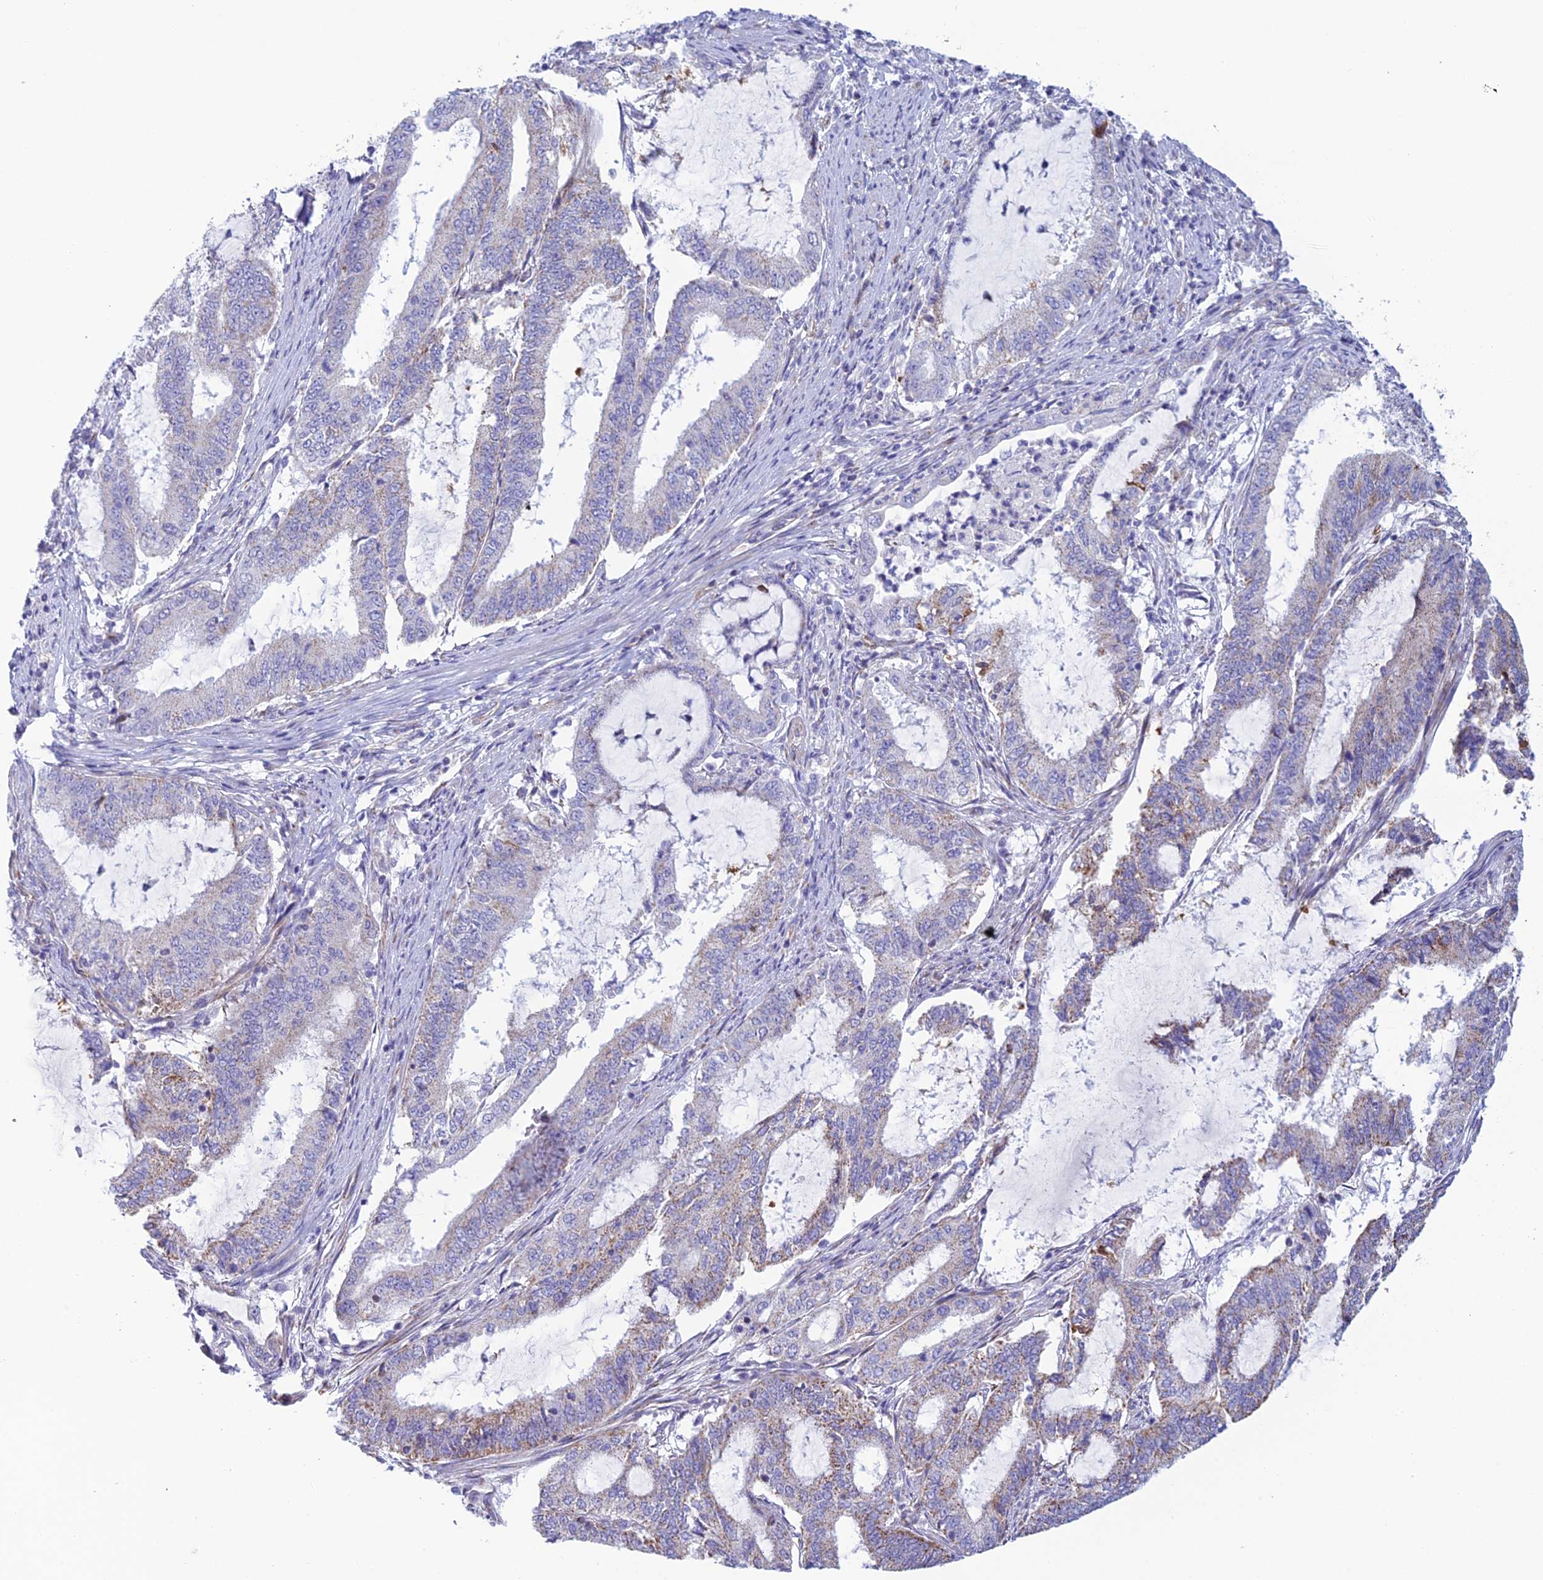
{"staining": {"intensity": "weak", "quantity": "25%-75%", "location": "cytoplasmic/membranous"}, "tissue": "endometrial cancer", "cell_type": "Tumor cells", "image_type": "cancer", "snomed": [{"axis": "morphology", "description": "Adenocarcinoma, NOS"}, {"axis": "topography", "description": "Endometrium"}], "caption": "Endometrial cancer stained with DAB IHC exhibits low levels of weak cytoplasmic/membranous positivity in about 25%-75% of tumor cells.", "gene": "POMGNT1", "patient": {"sex": "female", "age": 51}}